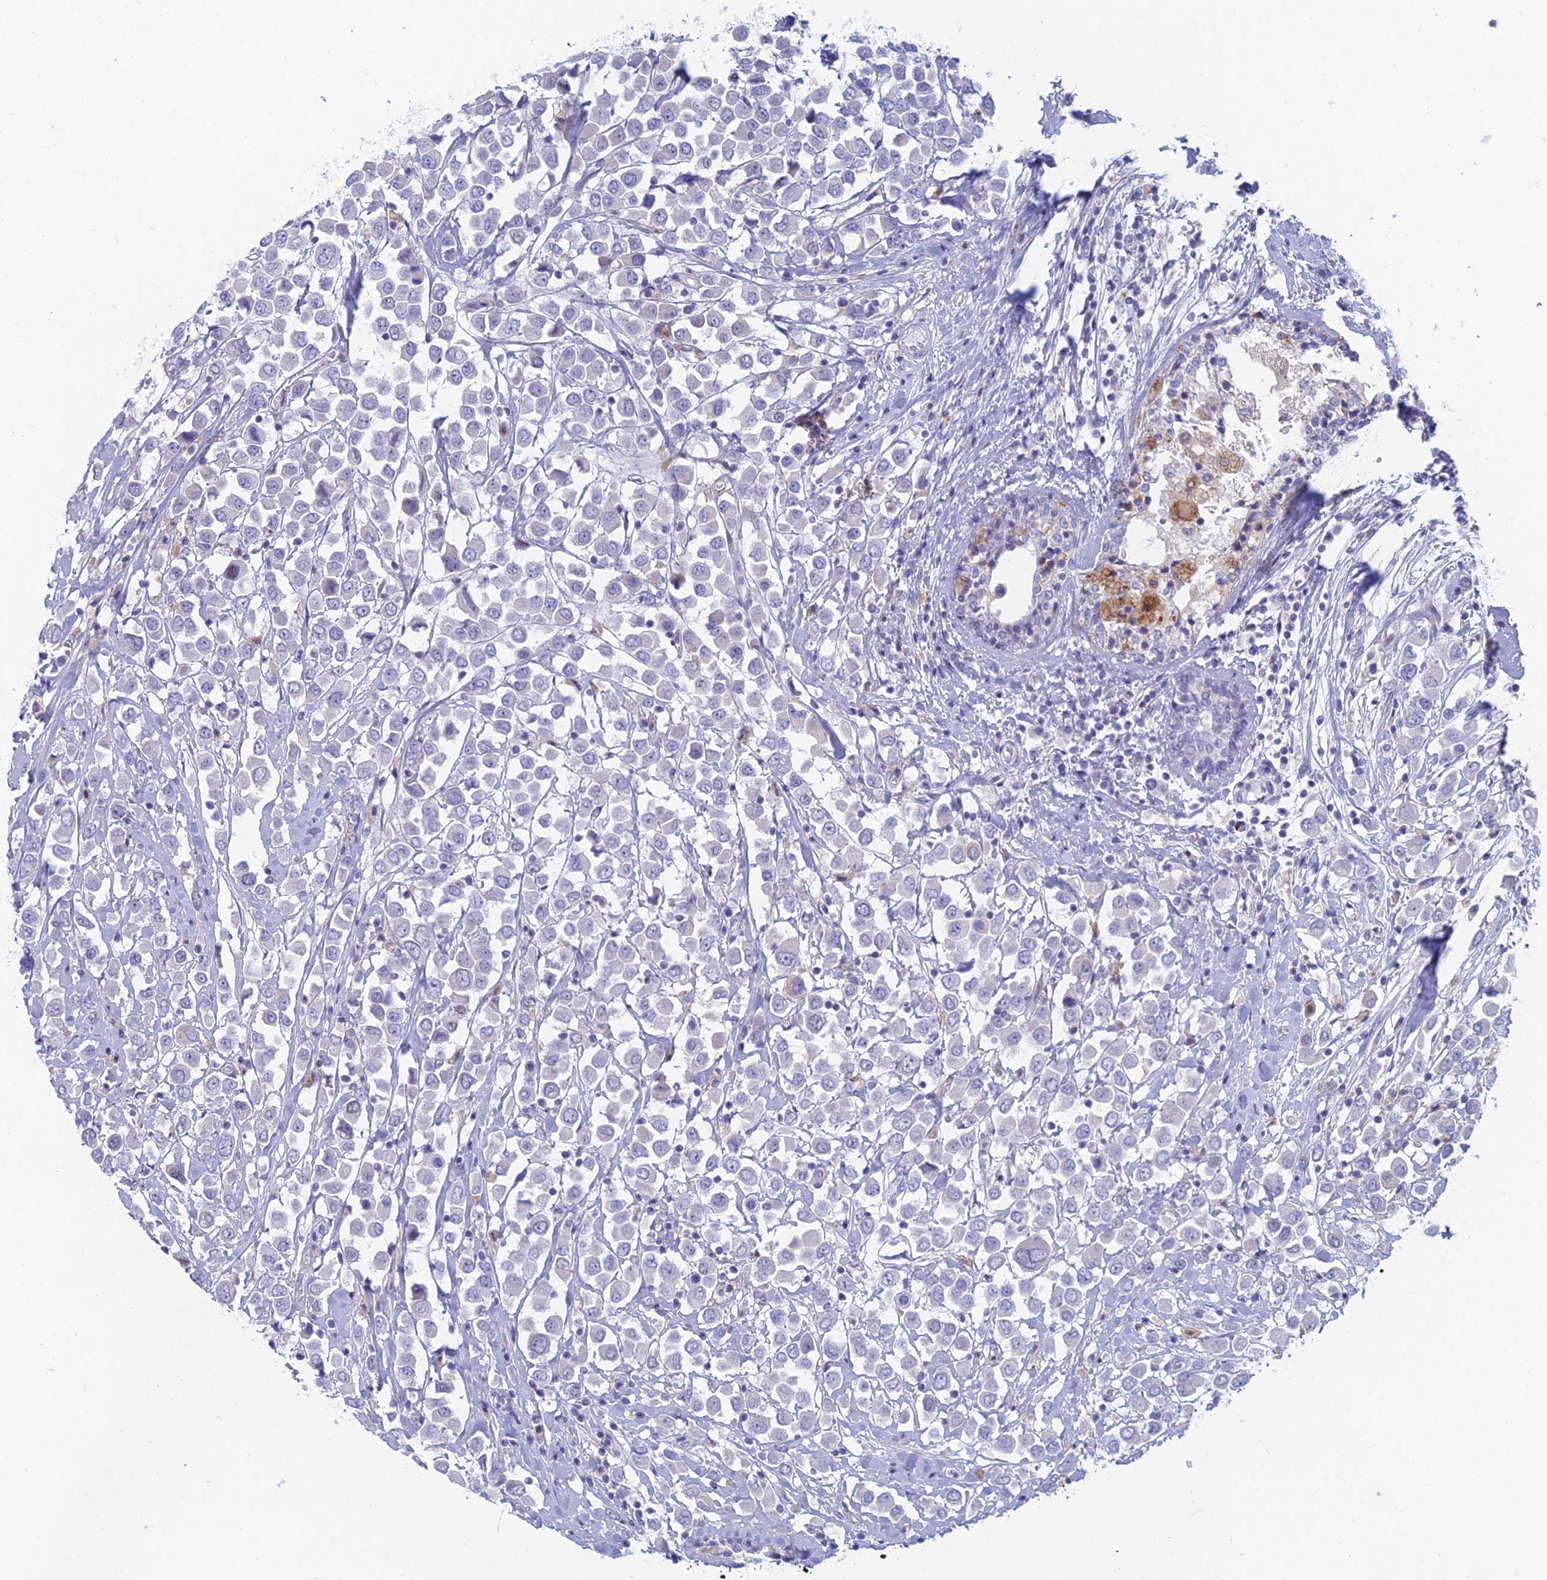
{"staining": {"intensity": "negative", "quantity": "none", "location": "none"}, "tissue": "breast cancer", "cell_type": "Tumor cells", "image_type": "cancer", "snomed": [{"axis": "morphology", "description": "Duct carcinoma"}, {"axis": "topography", "description": "Breast"}], "caption": "Tumor cells show no significant protein expression in intraductal carcinoma (breast). (Brightfield microscopy of DAB IHC at high magnification).", "gene": "FERD3L", "patient": {"sex": "female", "age": 61}}